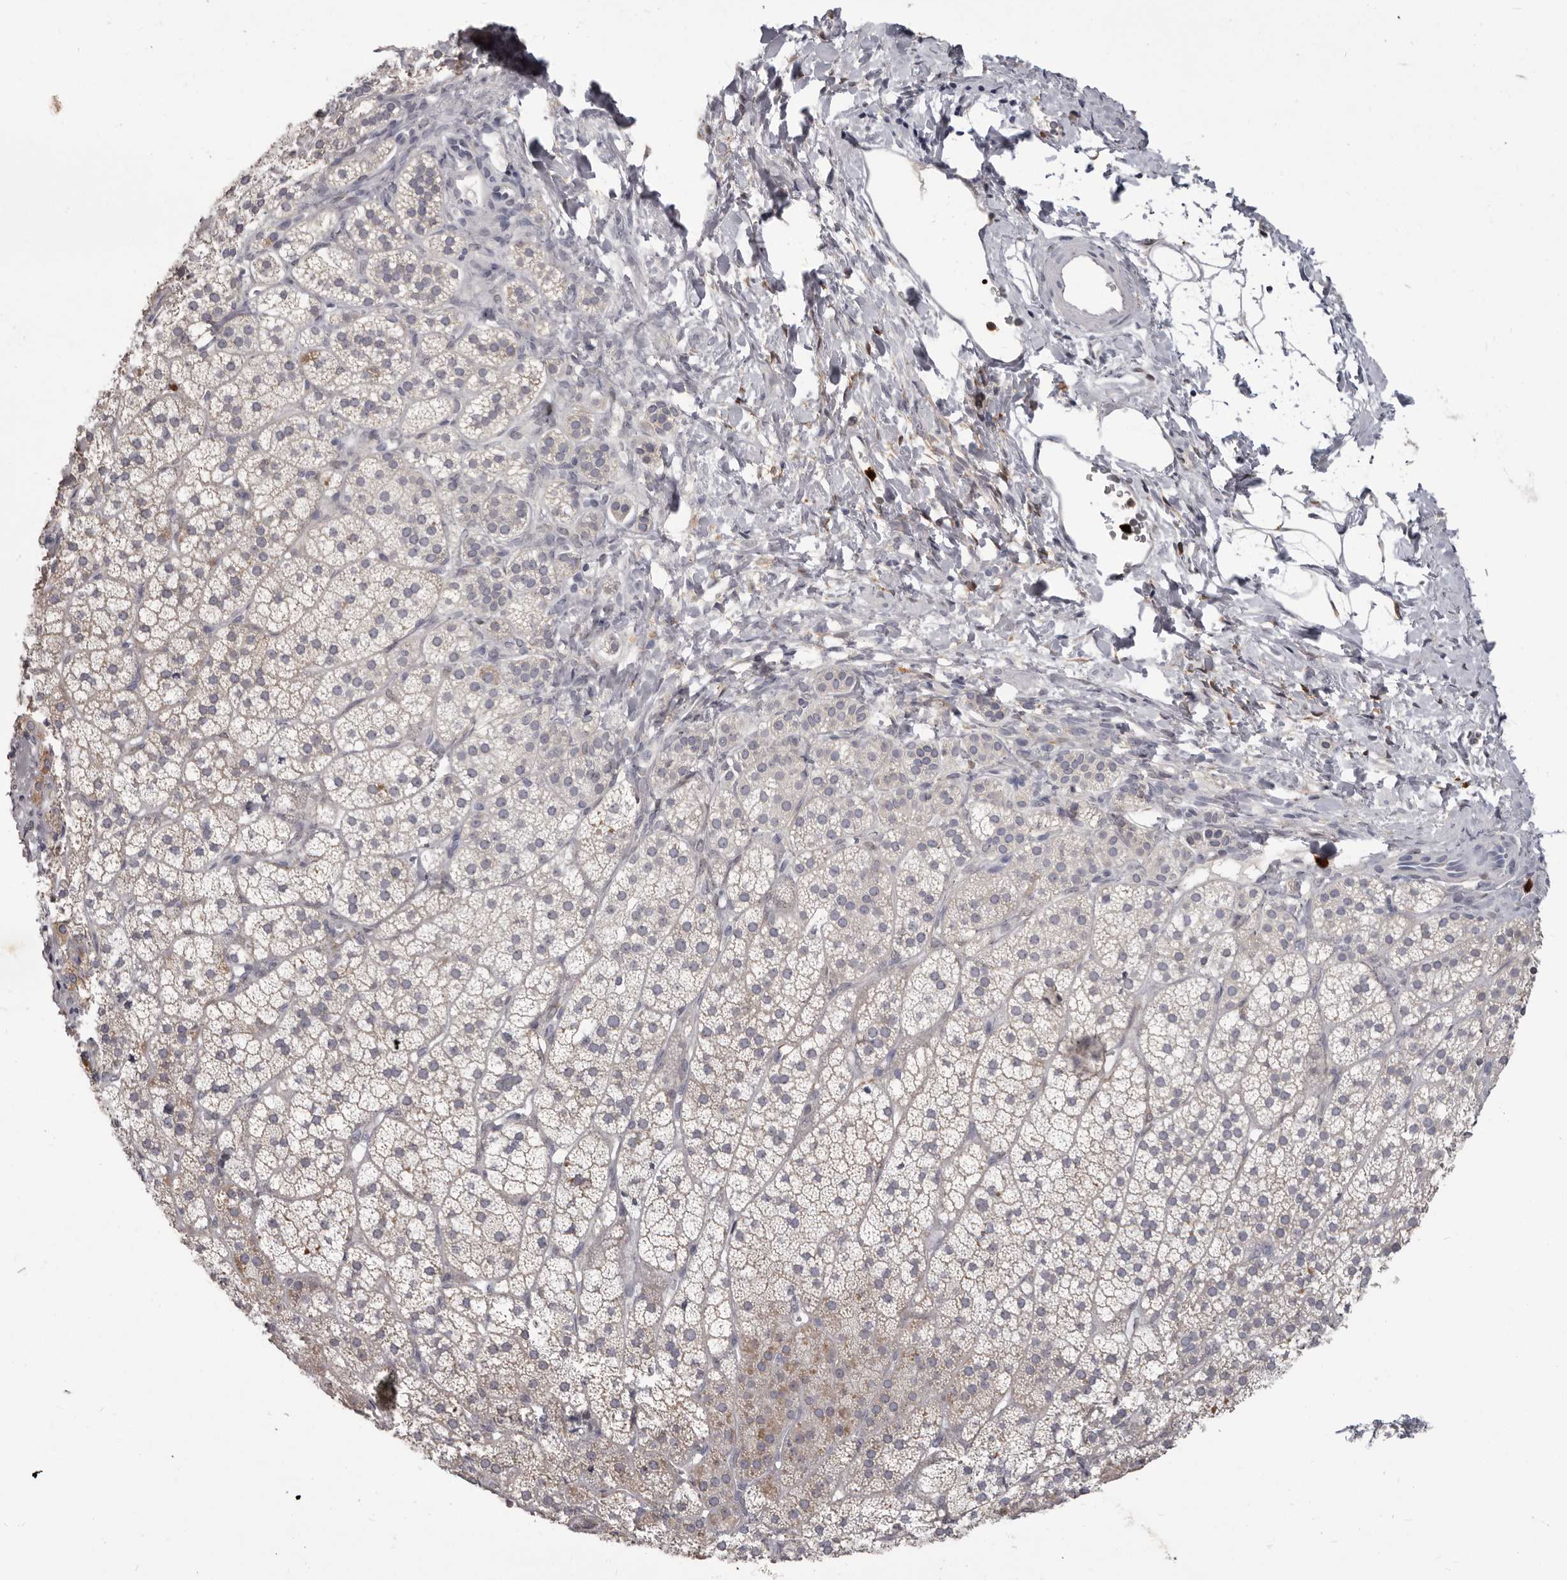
{"staining": {"intensity": "weak", "quantity": "<25%", "location": "cytoplasmic/membranous"}, "tissue": "adrenal gland", "cell_type": "Glandular cells", "image_type": "normal", "snomed": [{"axis": "morphology", "description": "Normal tissue, NOS"}, {"axis": "topography", "description": "Adrenal gland"}], "caption": "Immunohistochemistry of normal human adrenal gland shows no expression in glandular cells.", "gene": "GPR157", "patient": {"sex": "female", "age": 44}}